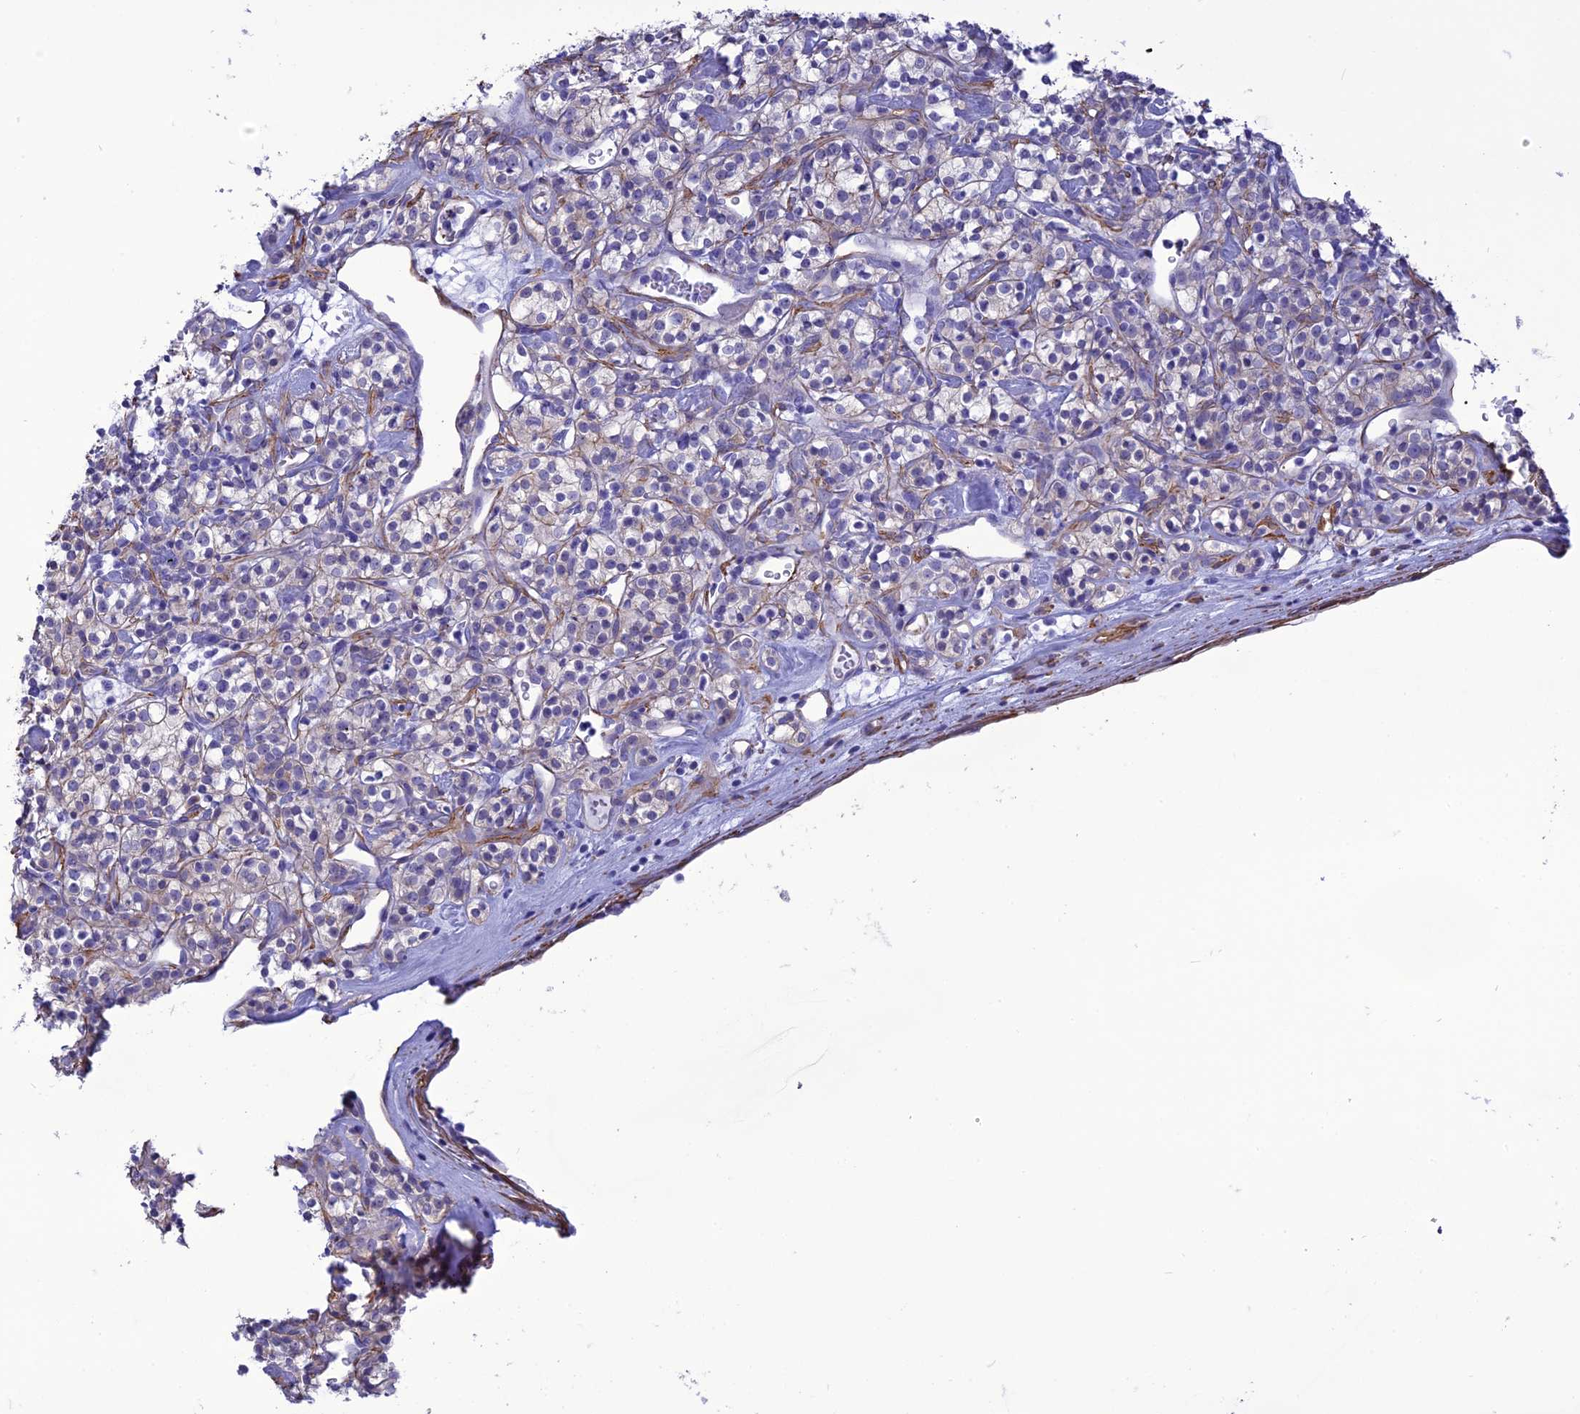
{"staining": {"intensity": "negative", "quantity": "none", "location": "none"}, "tissue": "renal cancer", "cell_type": "Tumor cells", "image_type": "cancer", "snomed": [{"axis": "morphology", "description": "Adenocarcinoma, NOS"}, {"axis": "topography", "description": "Kidney"}], "caption": "An IHC histopathology image of renal adenocarcinoma is shown. There is no staining in tumor cells of renal adenocarcinoma. (DAB (3,3'-diaminobenzidine) immunohistochemistry (IHC) with hematoxylin counter stain).", "gene": "NKD1", "patient": {"sex": "male", "age": 77}}